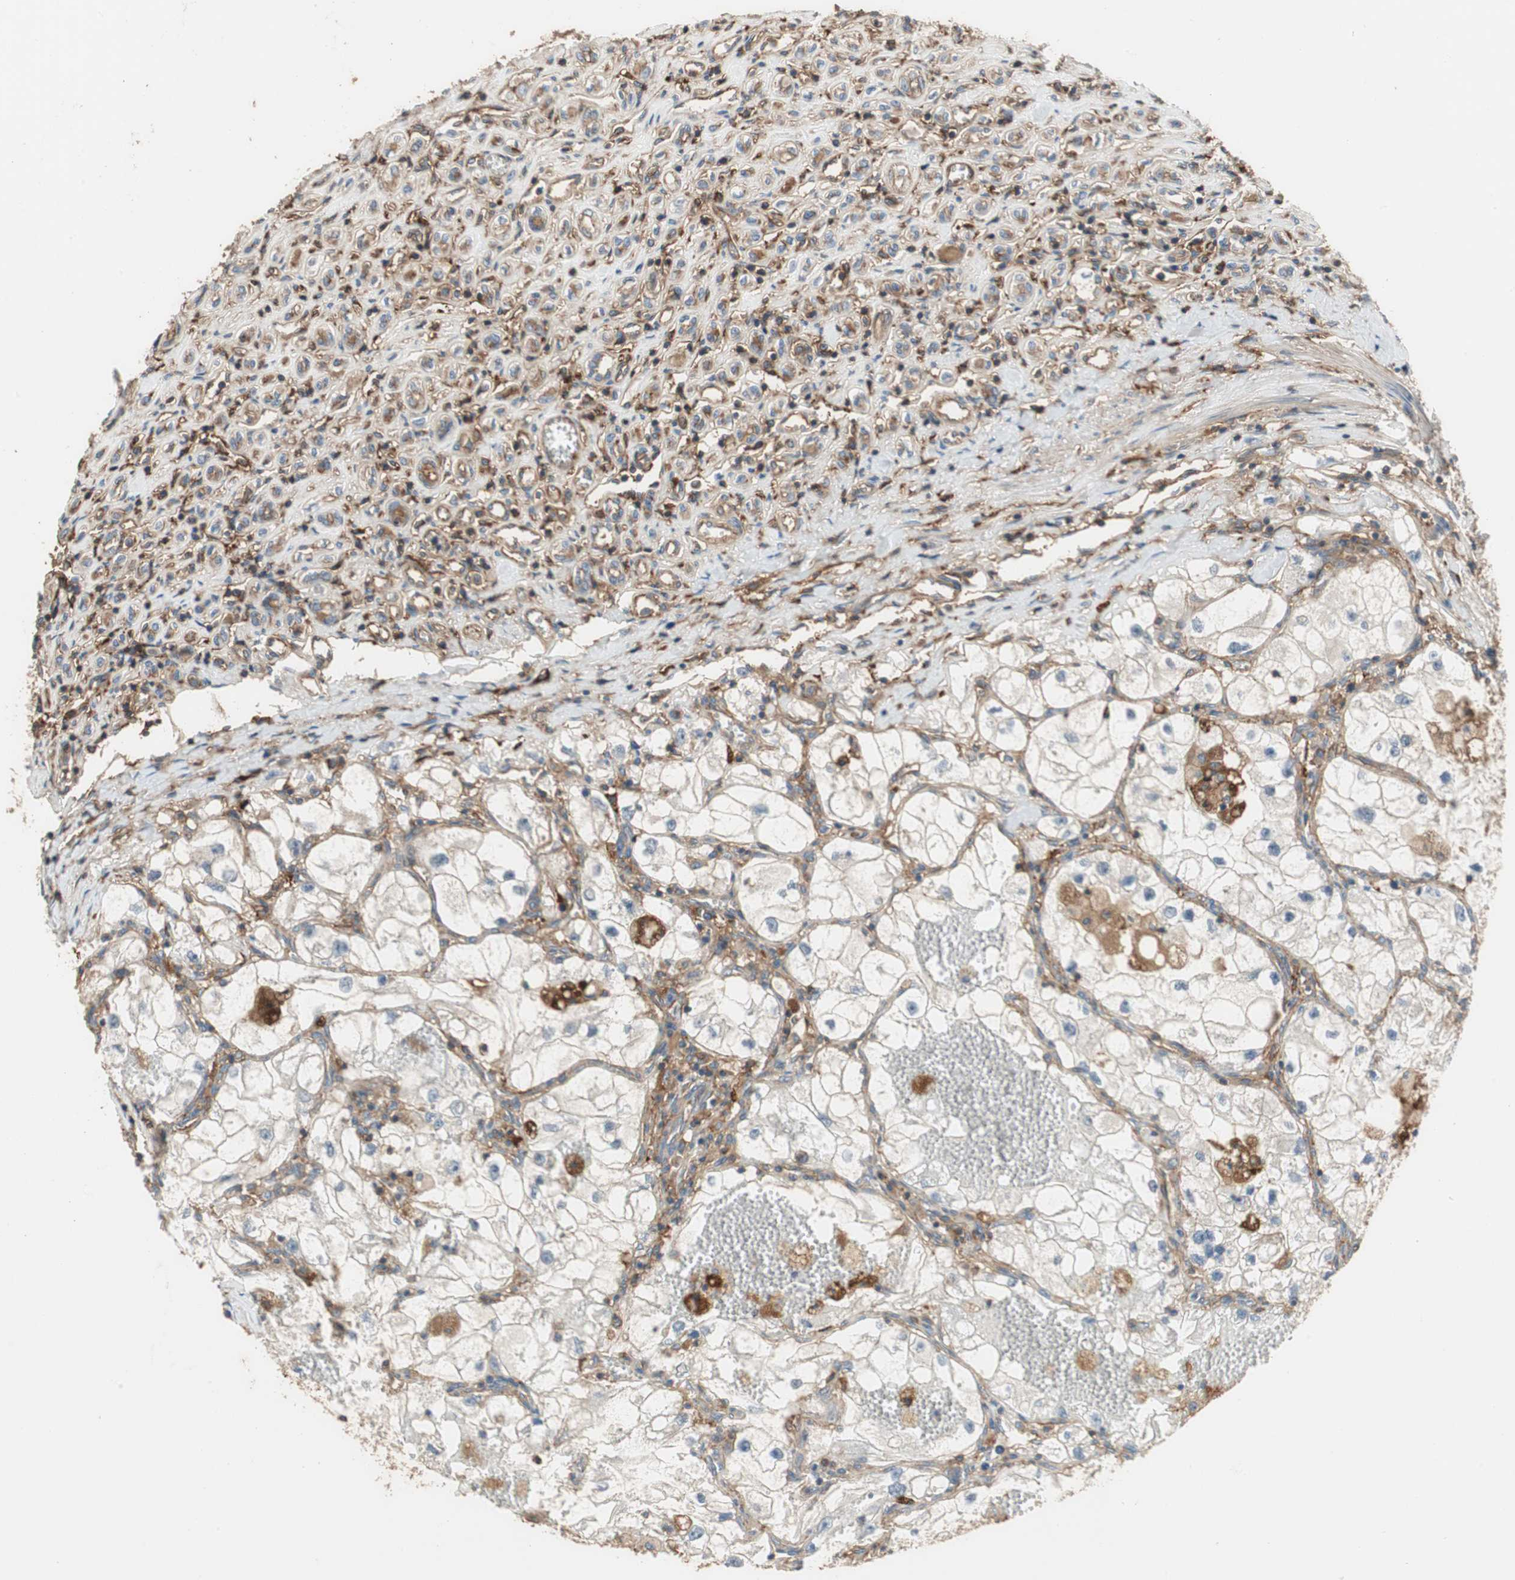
{"staining": {"intensity": "negative", "quantity": "none", "location": "none"}, "tissue": "renal cancer", "cell_type": "Tumor cells", "image_type": "cancer", "snomed": [{"axis": "morphology", "description": "Adenocarcinoma, NOS"}, {"axis": "topography", "description": "Kidney"}], "caption": "This is an immunohistochemistry photomicrograph of renal cancer (adenocarcinoma). There is no staining in tumor cells.", "gene": "IL1RL1", "patient": {"sex": "female", "age": 70}}